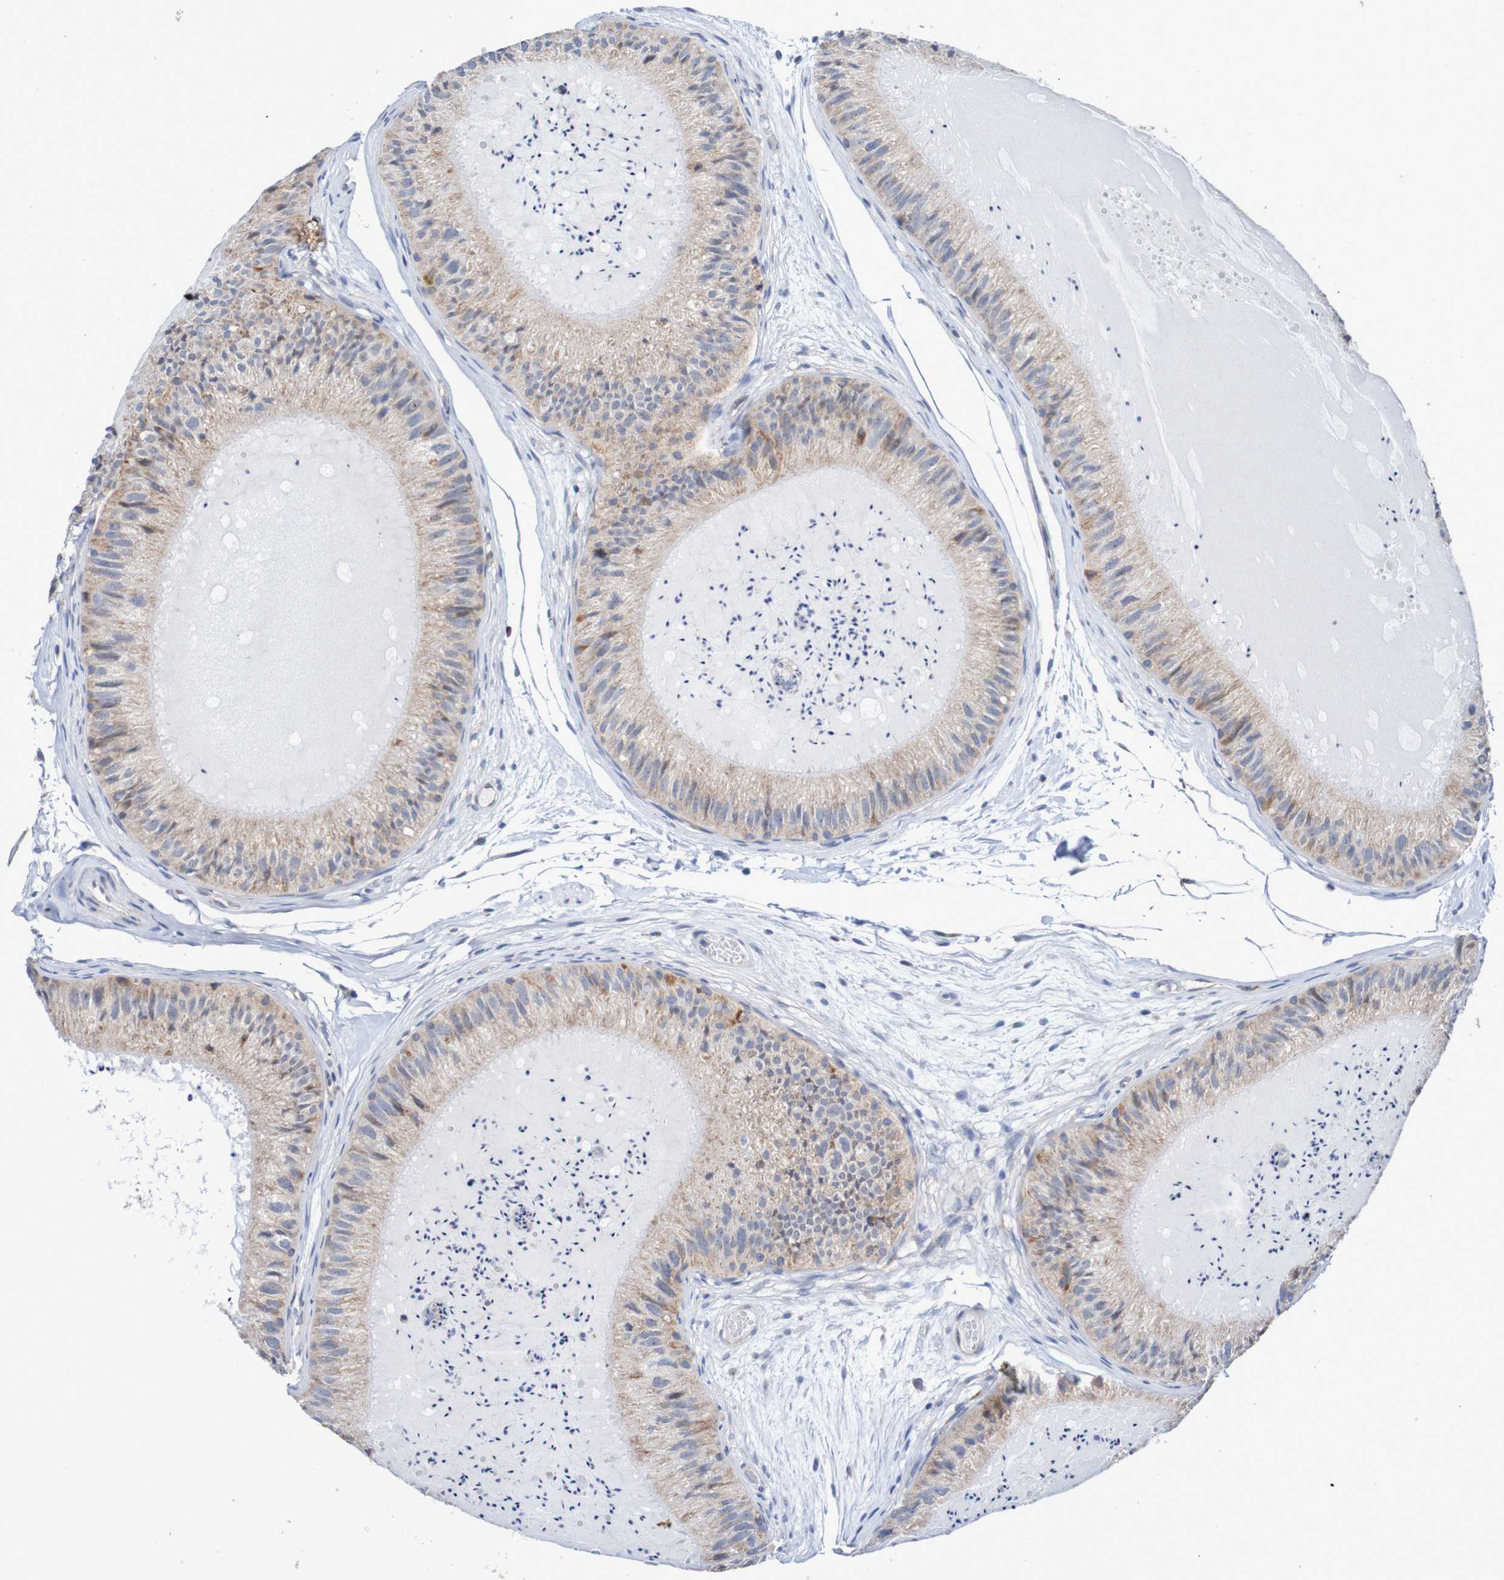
{"staining": {"intensity": "weak", "quantity": ">75%", "location": "cytoplasmic/membranous"}, "tissue": "epididymis", "cell_type": "Glandular cells", "image_type": "normal", "snomed": [{"axis": "morphology", "description": "Normal tissue, NOS"}, {"axis": "topography", "description": "Epididymis"}], "caption": "DAB (3,3'-diaminobenzidine) immunohistochemical staining of benign epididymis reveals weak cytoplasmic/membranous protein expression in about >75% of glandular cells.", "gene": "DVL1", "patient": {"sex": "male", "age": 31}}